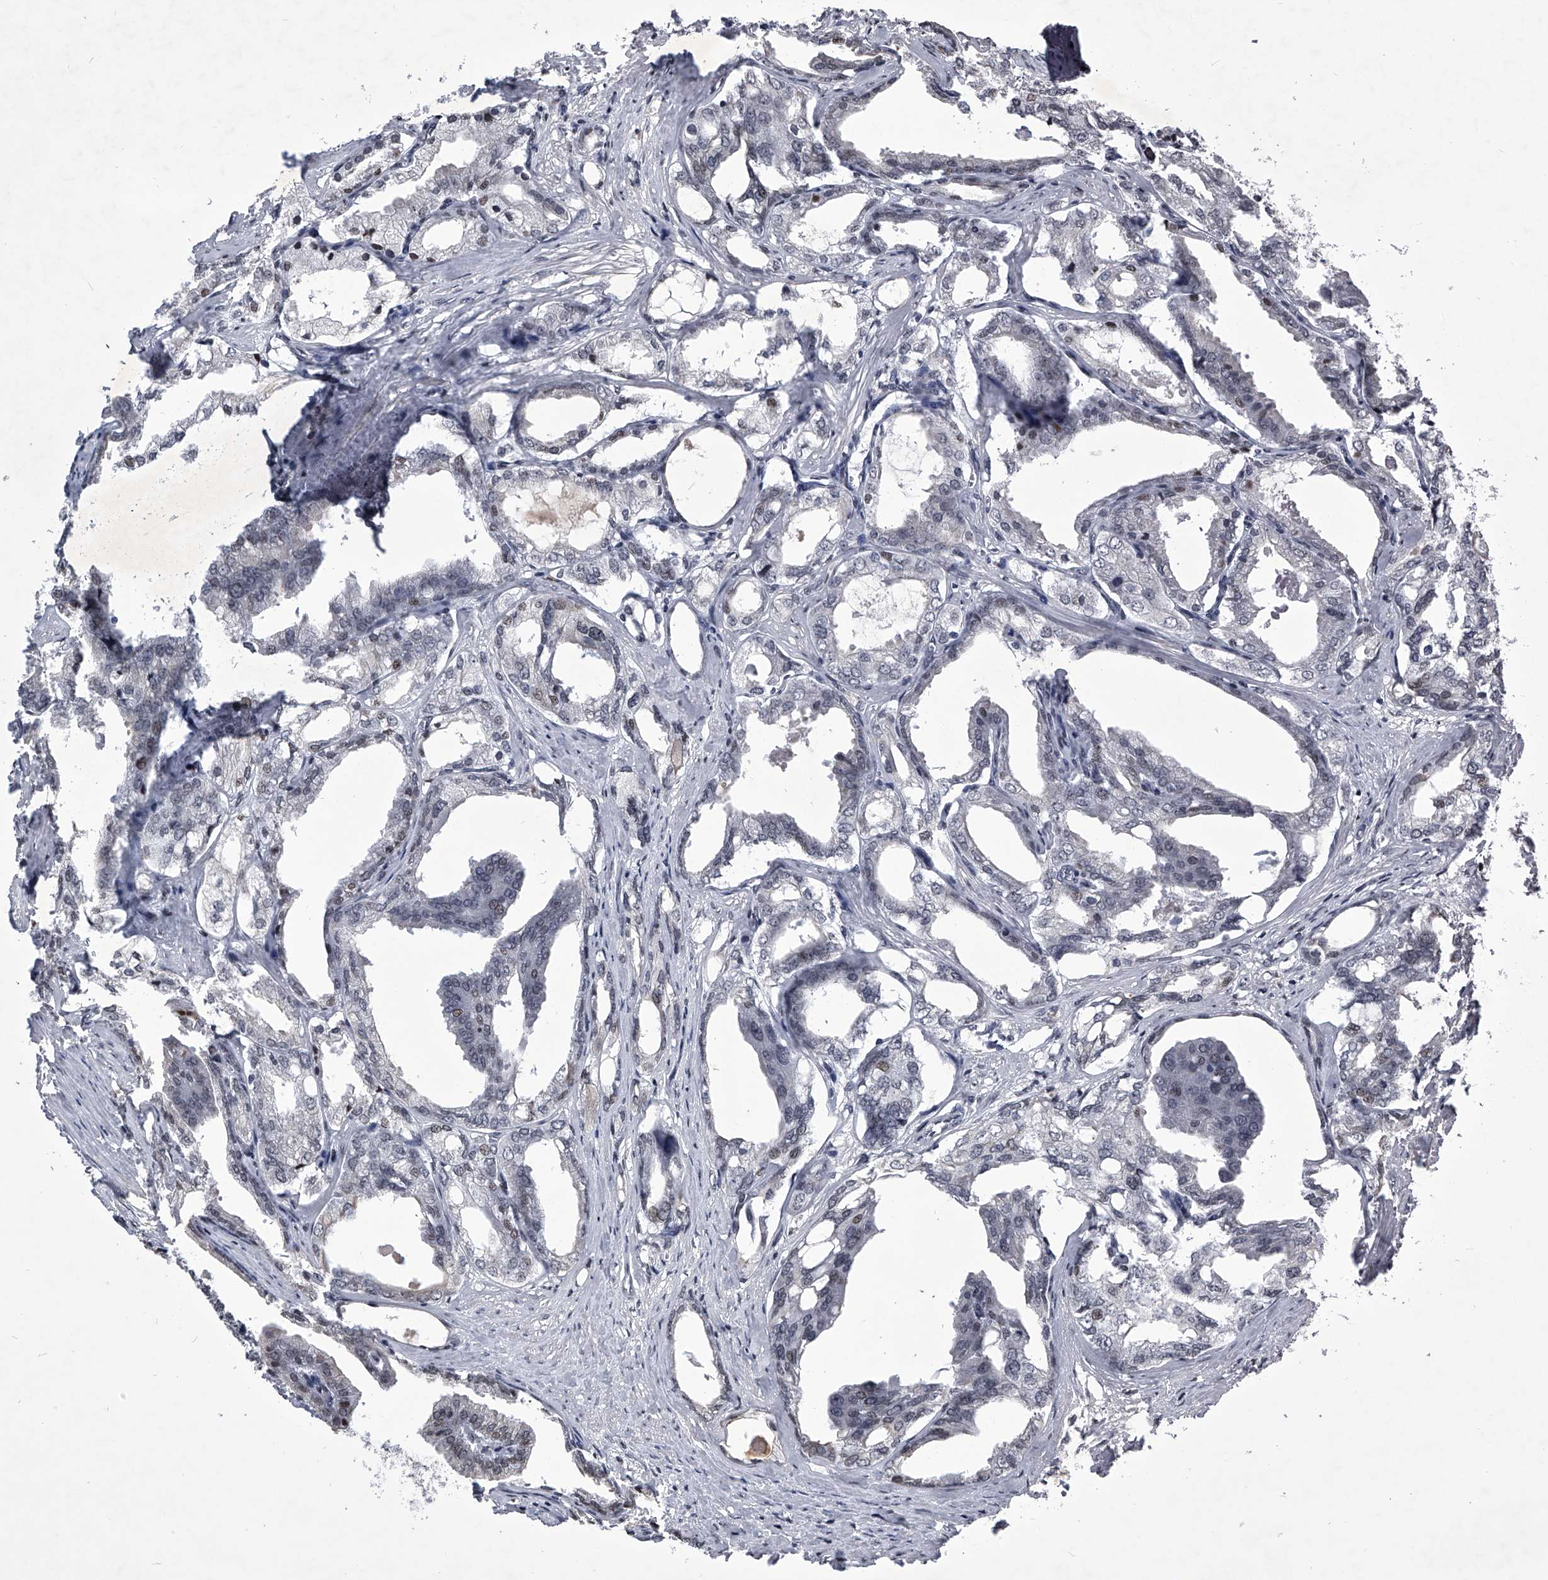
{"staining": {"intensity": "weak", "quantity": "<25%", "location": "nuclear"}, "tissue": "prostate cancer", "cell_type": "Tumor cells", "image_type": "cancer", "snomed": [{"axis": "morphology", "description": "Adenocarcinoma, High grade"}, {"axis": "topography", "description": "Prostate"}], "caption": "Human adenocarcinoma (high-grade) (prostate) stained for a protein using immunohistochemistry (IHC) shows no positivity in tumor cells.", "gene": "ZNF76", "patient": {"sex": "male", "age": 50}}